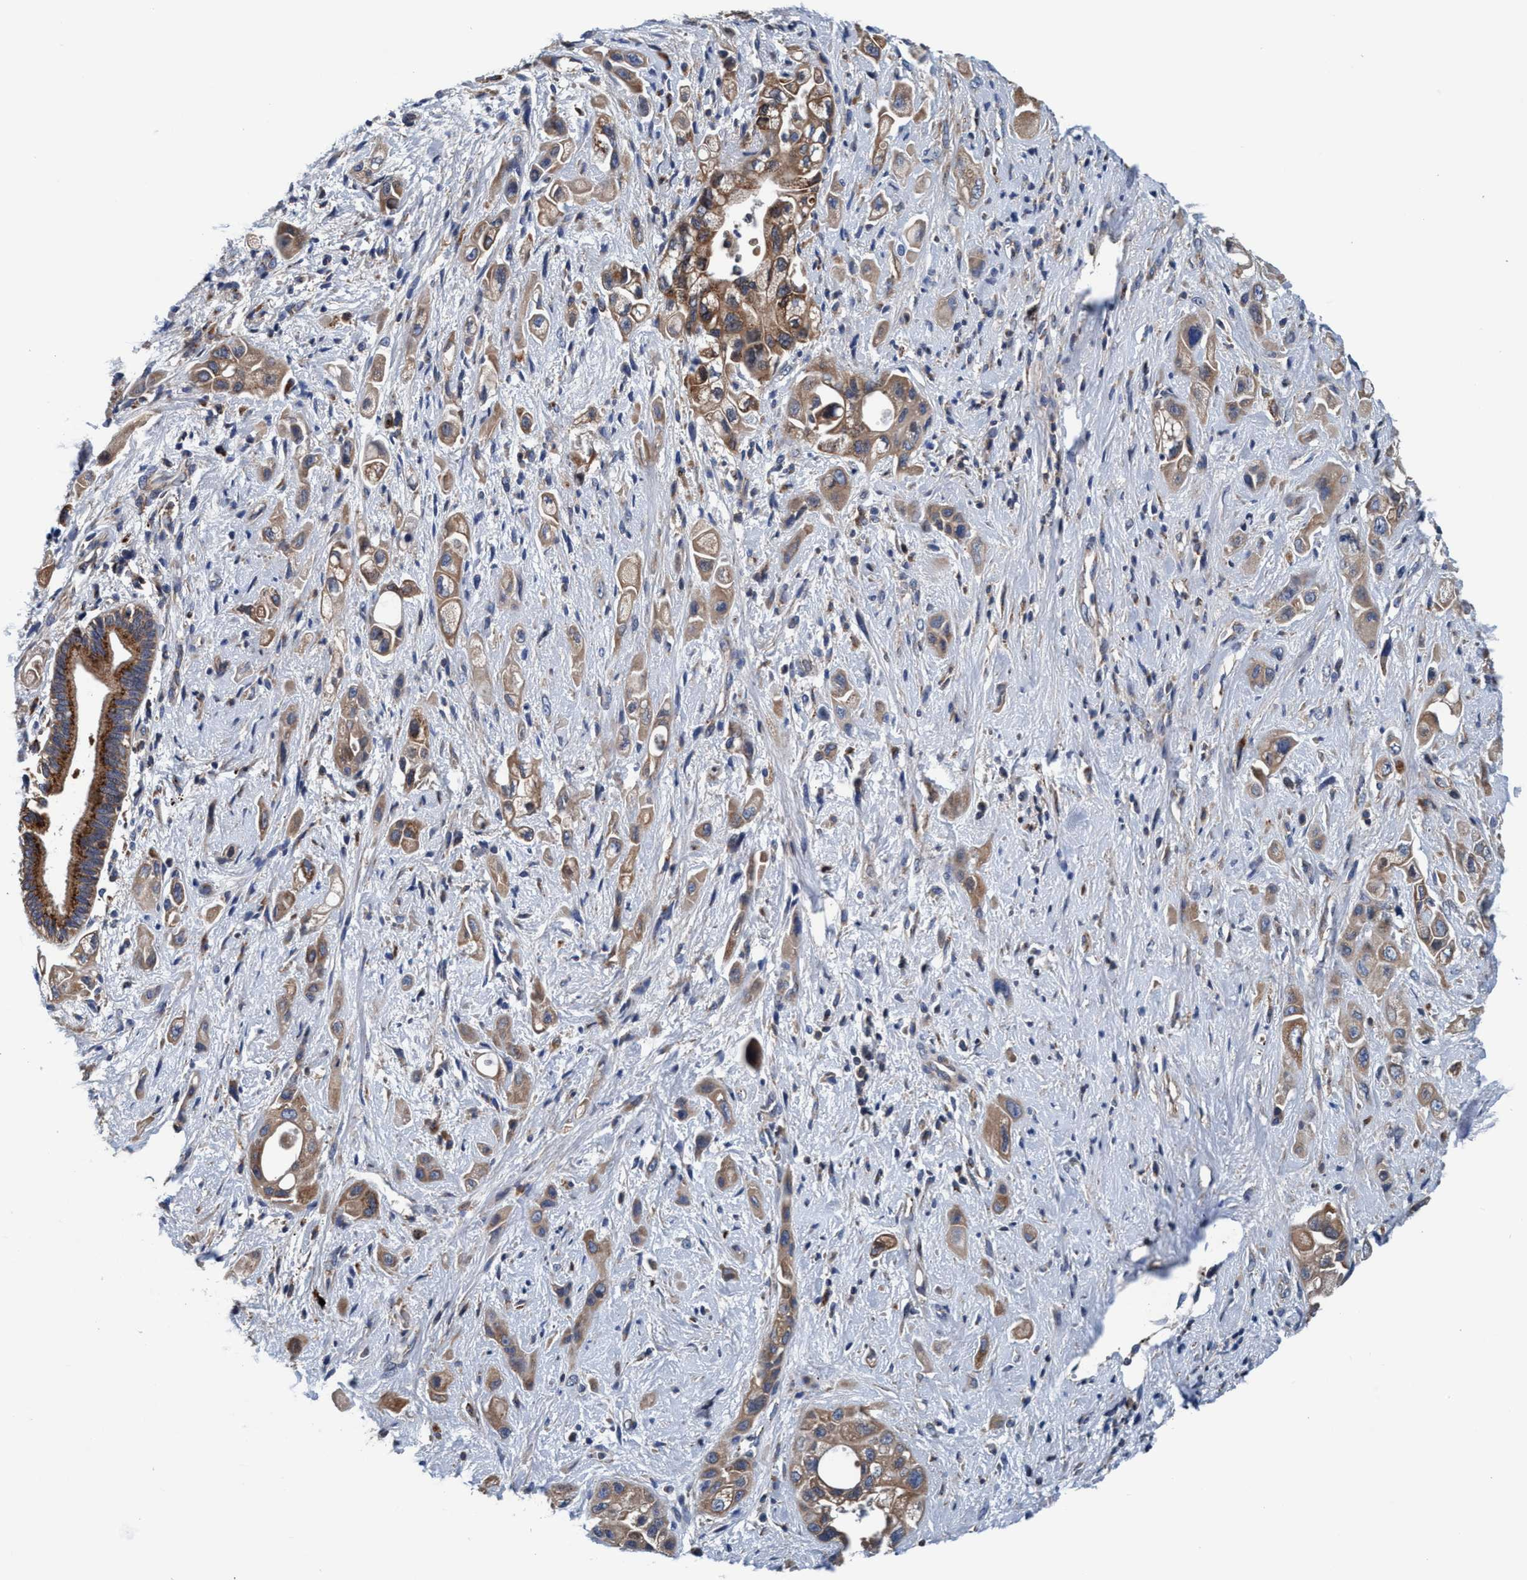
{"staining": {"intensity": "moderate", "quantity": ">75%", "location": "cytoplasmic/membranous"}, "tissue": "pancreatic cancer", "cell_type": "Tumor cells", "image_type": "cancer", "snomed": [{"axis": "morphology", "description": "Adenocarcinoma, NOS"}, {"axis": "topography", "description": "Pancreas"}], "caption": "Protein staining exhibits moderate cytoplasmic/membranous positivity in about >75% of tumor cells in adenocarcinoma (pancreatic). (DAB IHC with brightfield microscopy, high magnification).", "gene": "ENDOG", "patient": {"sex": "female", "age": 66}}